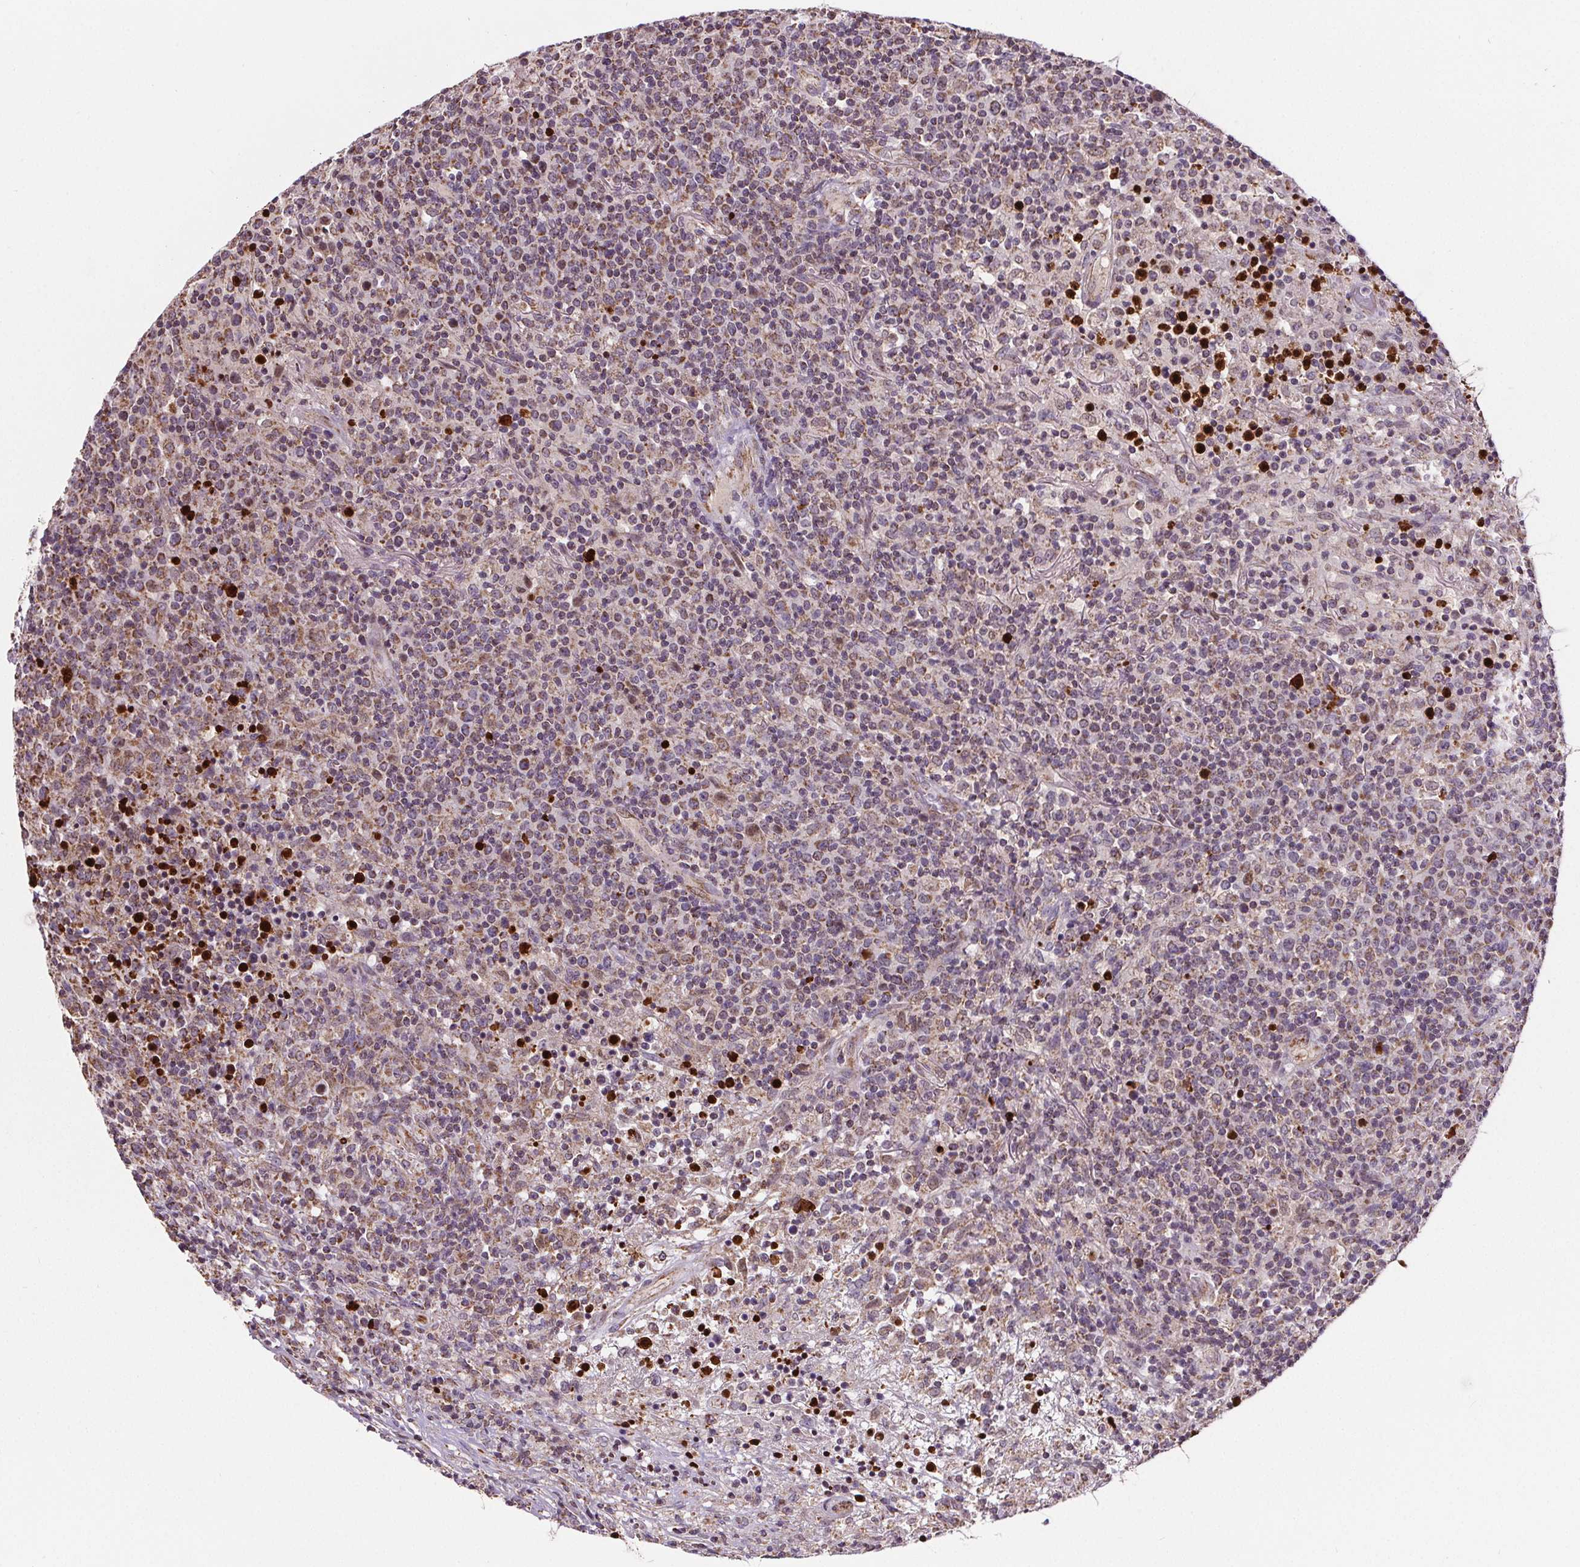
{"staining": {"intensity": "weak", "quantity": "25%-75%", "location": "cytoplasmic/membranous"}, "tissue": "lymphoma", "cell_type": "Tumor cells", "image_type": "cancer", "snomed": [{"axis": "morphology", "description": "Malignant lymphoma, non-Hodgkin's type, High grade"}, {"axis": "topography", "description": "Lung"}], "caption": "Immunohistochemistry (DAB) staining of malignant lymphoma, non-Hodgkin's type (high-grade) demonstrates weak cytoplasmic/membranous protein positivity in approximately 25%-75% of tumor cells.", "gene": "SUCLA2", "patient": {"sex": "male", "age": 79}}